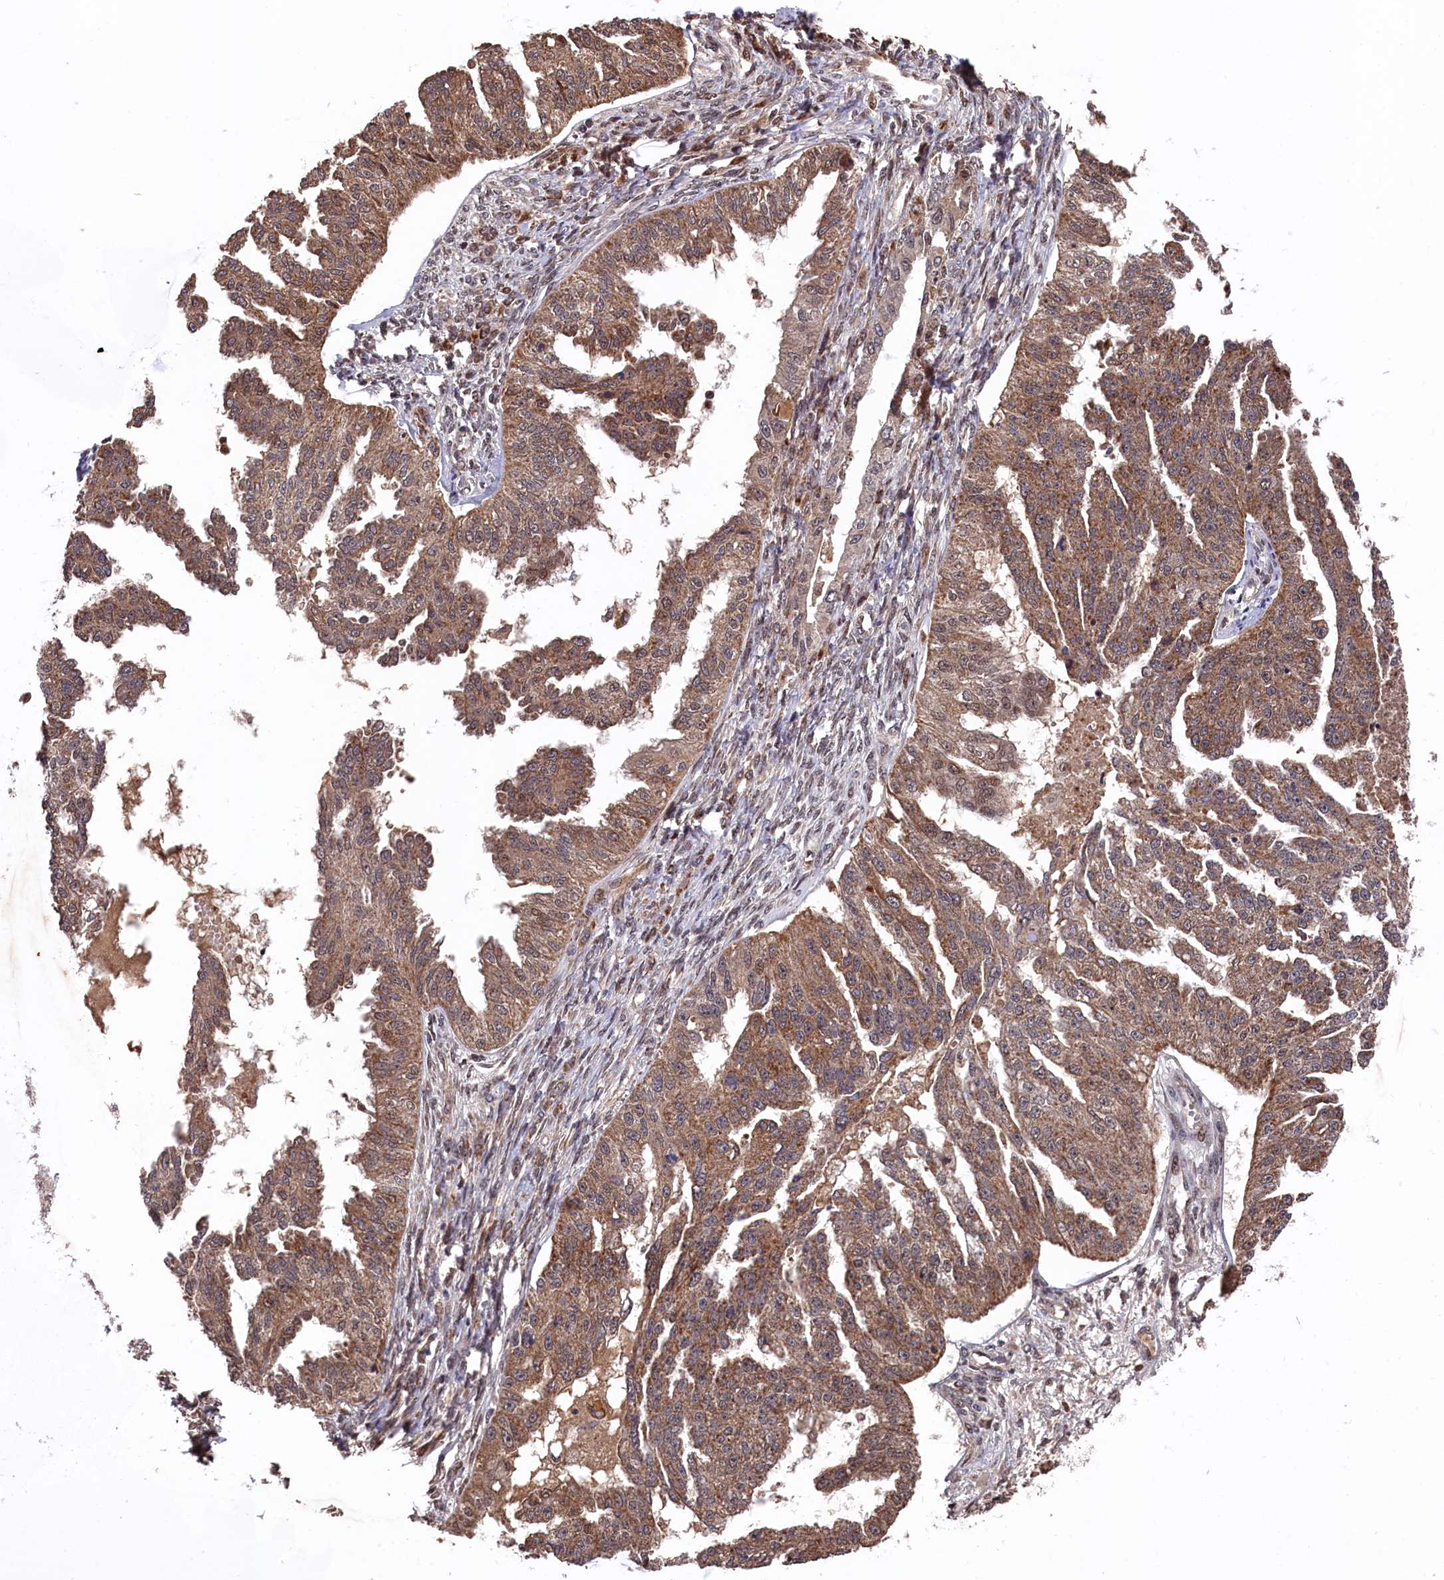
{"staining": {"intensity": "moderate", "quantity": ">75%", "location": "cytoplasmic/membranous"}, "tissue": "ovarian cancer", "cell_type": "Tumor cells", "image_type": "cancer", "snomed": [{"axis": "morphology", "description": "Cystadenocarcinoma, serous, NOS"}, {"axis": "topography", "description": "Ovary"}], "caption": "IHC image of neoplastic tissue: human ovarian cancer (serous cystadenocarcinoma) stained using immunohistochemistry (IHC) displays medium levels of moderate protein expression localized specifically in the cytoplasmic/membranous of tumor cells, appearing as a cytoplasmic/membranous brown color.", "gene": "CLPX", "patient": {"sex": "female", "age": 58}}